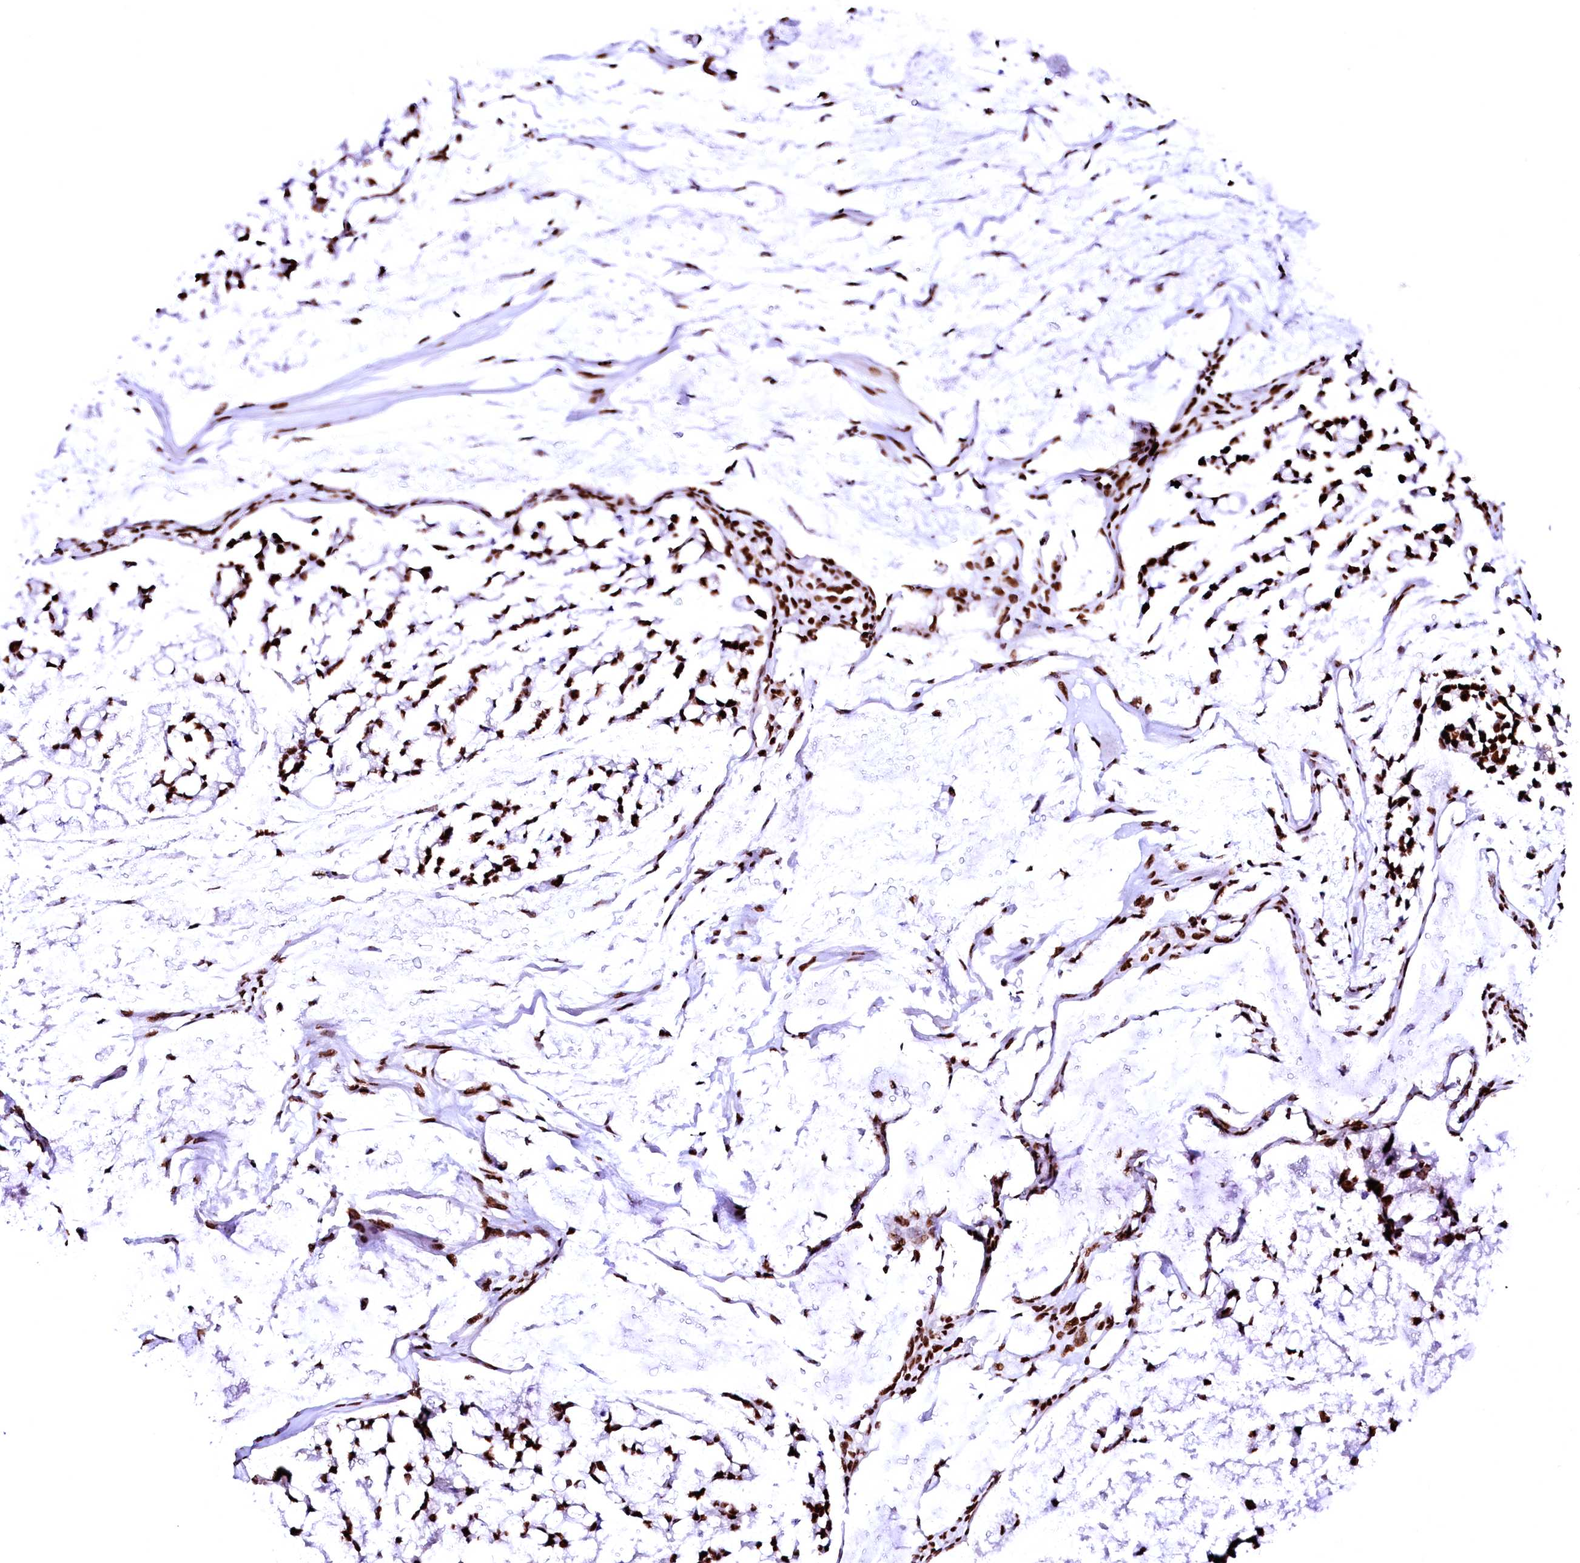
{"staining": {"intensity": "strong", "quantity": ">75%", "location": "nuclear"}, "tissue": "stomach cancer", "cell_type": "Tumor cells", "image_type": "cancer", "snomed": [{"axis": "morphology", "description": "Adenocarcinoma, NOS"}, {"axis": "topography", "description": "Stomach, lower"}], "caption": "DAB immunohistochemical staining of human stomach adenocarcinoma displays strong nuclear protein positivity in about >75% of tumor cells.", "gene": "CPSF6", "patient": {"sex": "male", "age": 67}}